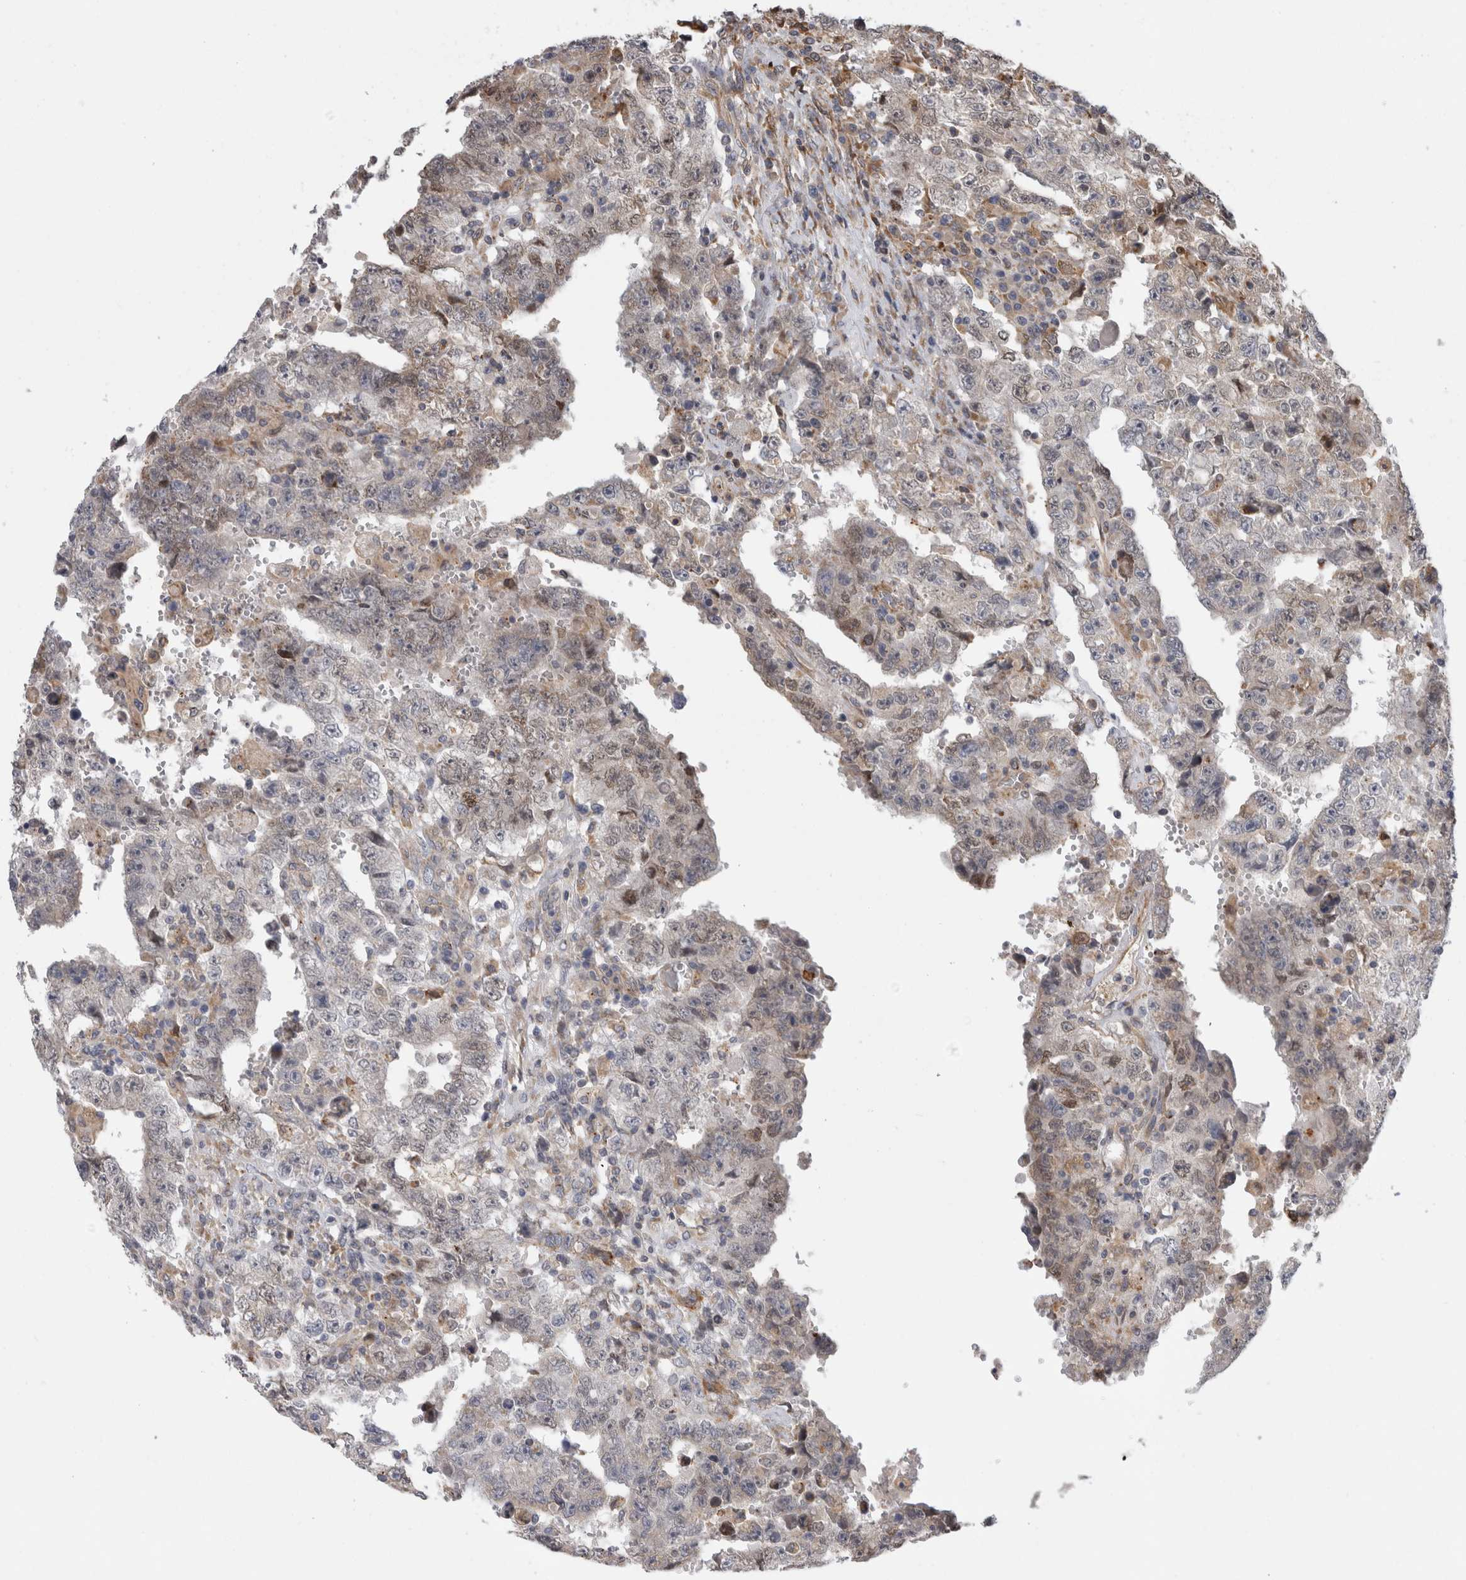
{"staining": {"intensity": "weak", "quantity": "25%-75%", "location": "nuclear"}, "tissue": "testis cancer", "cell_type": "Tumor cells", "image_type": "cancer", "snomed": [{"axis": "morphology", "description": "Carcinoma, Embryonal, NOS"}, {"axis": "topography", "description": "Testis"}], "caption": "Human testis cancer (embryonal carcinoma) stained with a protein marker displays weak staining in tumor cells.", "gene": "PARP6", "patient": {"sex": "male", "age": 26}}